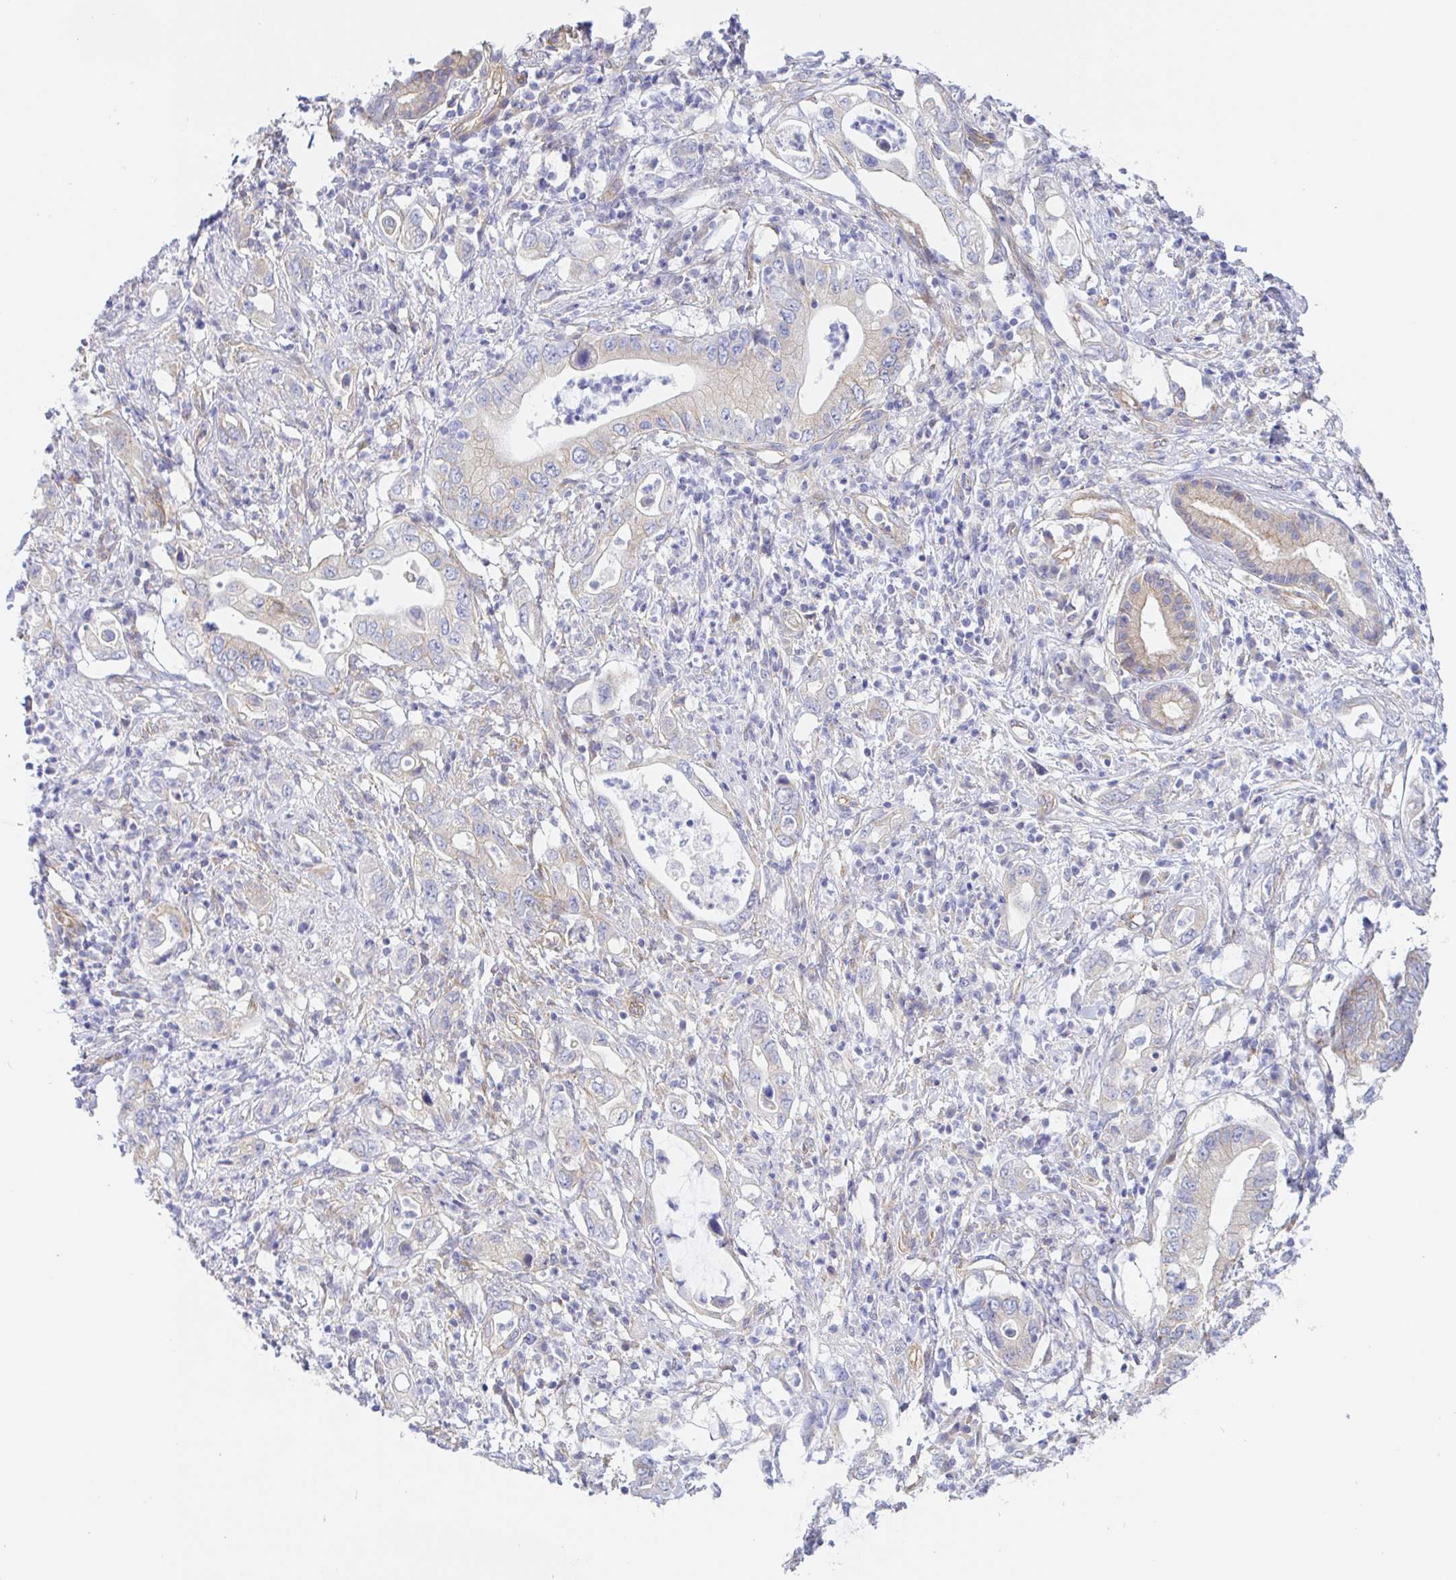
{"staining": {"intensity": "negative", "quantity": "none", "location": "none"}, "tissue": "pancreatic cancer", "cell_type": "Tumor cells", "image_type": "cancer", "snomed": [{"axis": "morphology", "description": "Adenocarcinoma, NOS"}, {"axis": "topography", "description": "Pancreas"}], "caption": "DAB (3,3'-diaminobenzidine) immunohistochemical staining of human pancreatic cancer (adenocarcinoma) reveals no significant positivity in tumor cells. (DAB immunohistochemistry (IHC) visualized using brightfield microscopy, high magnification).", "gene": "ARL4D", "patient": {"sex": "female", "age": 72}}